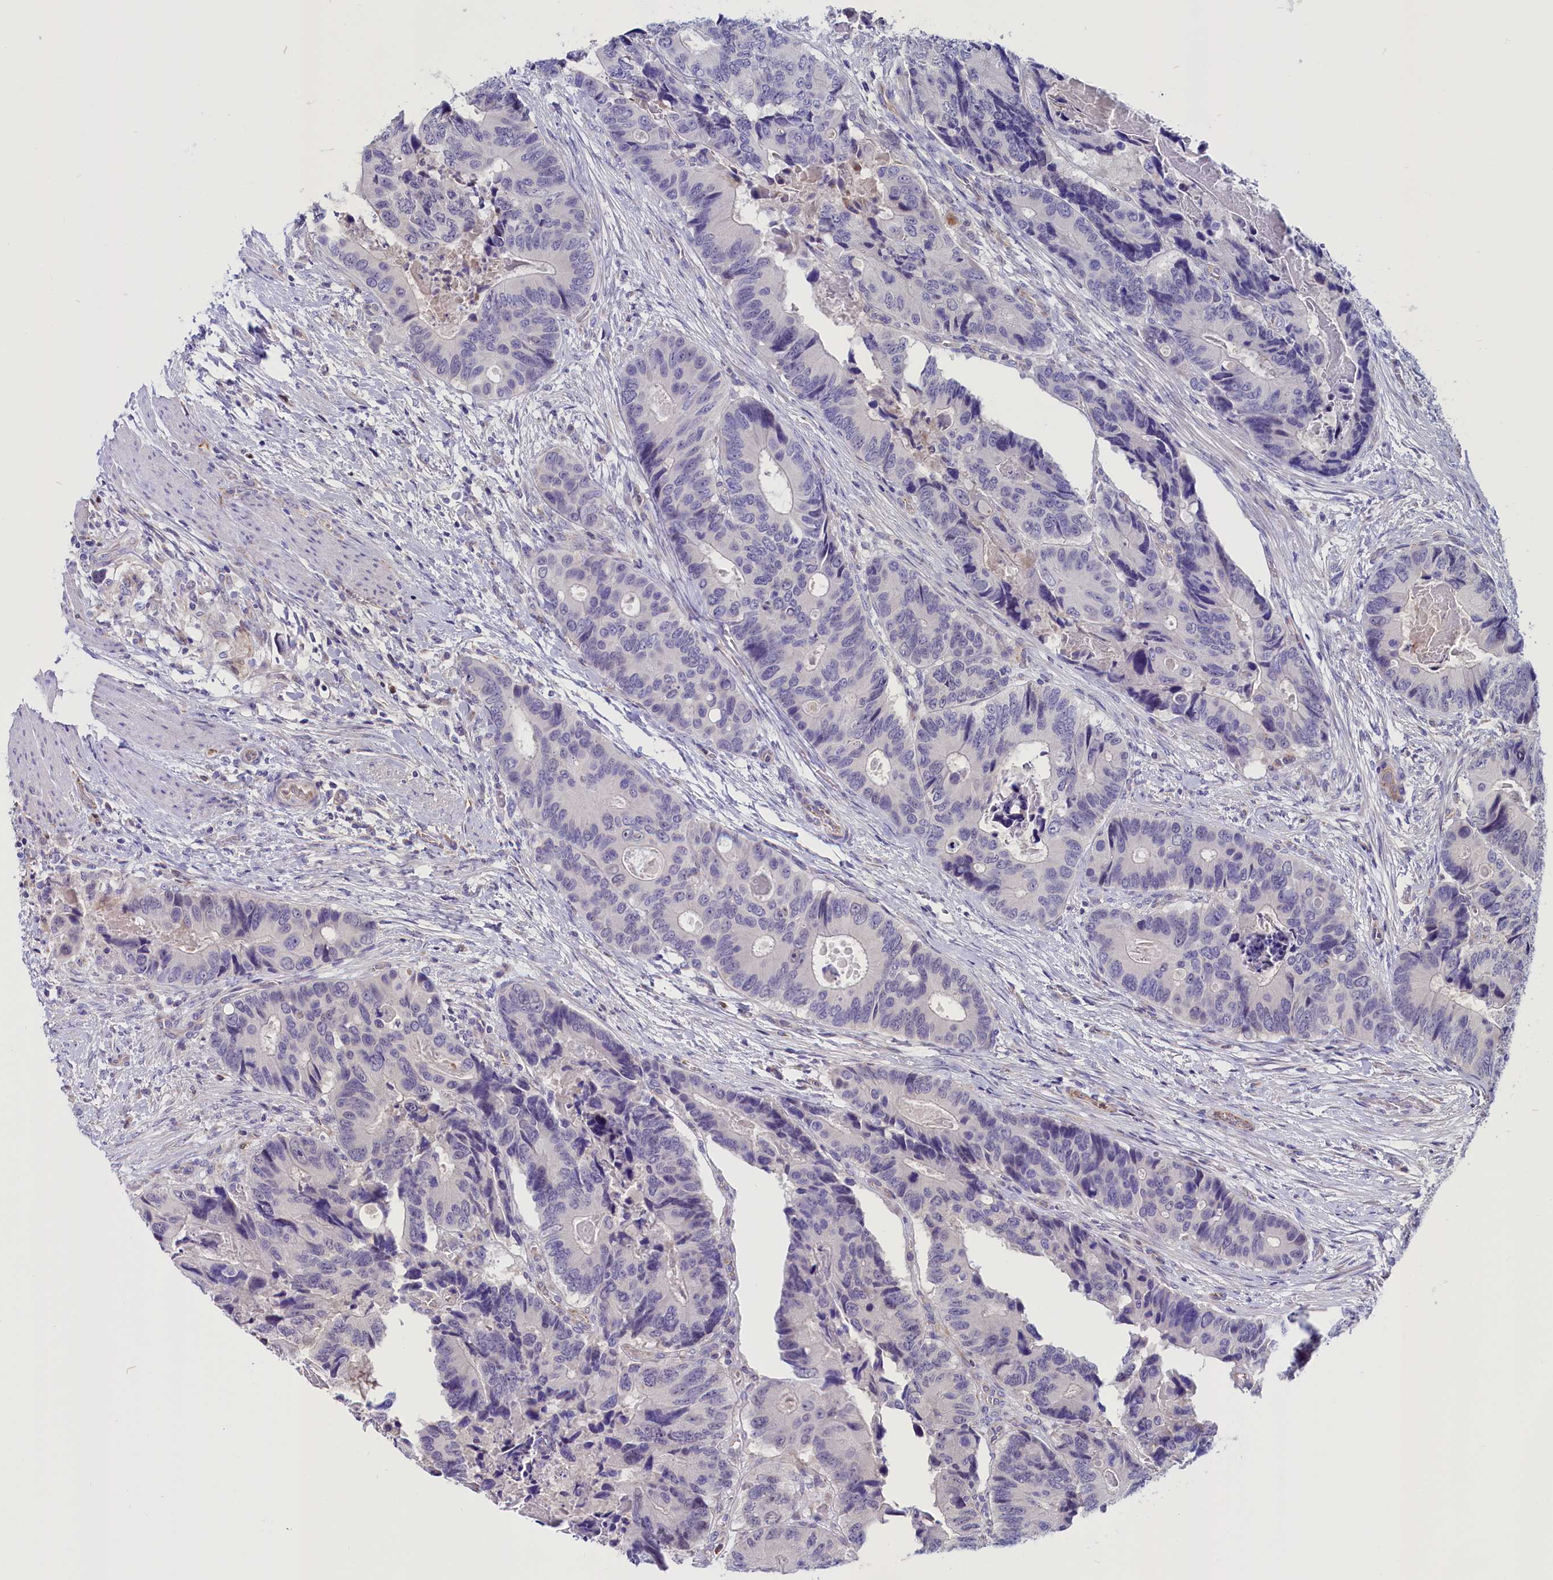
{"staining": {"intensity": "negative", "quantity": "none", "location": "none"}, "tissue": "colorectal cancer", "cell_type": "Tumor cells", "image_type": "cancer", "snomed": [{"axis": "morphology", "description": "Adenocarcinoma, NOS"}, {"axis": "topography", "description": "Colon"}], "caption": "The histopathology image shows no significant staining in tumor cells of colorectal cancer. (DAB immunohistochemistry (IHC), high magnification).", "gene": "PDILT", "patient": {"sex": "male", "age": 84}}